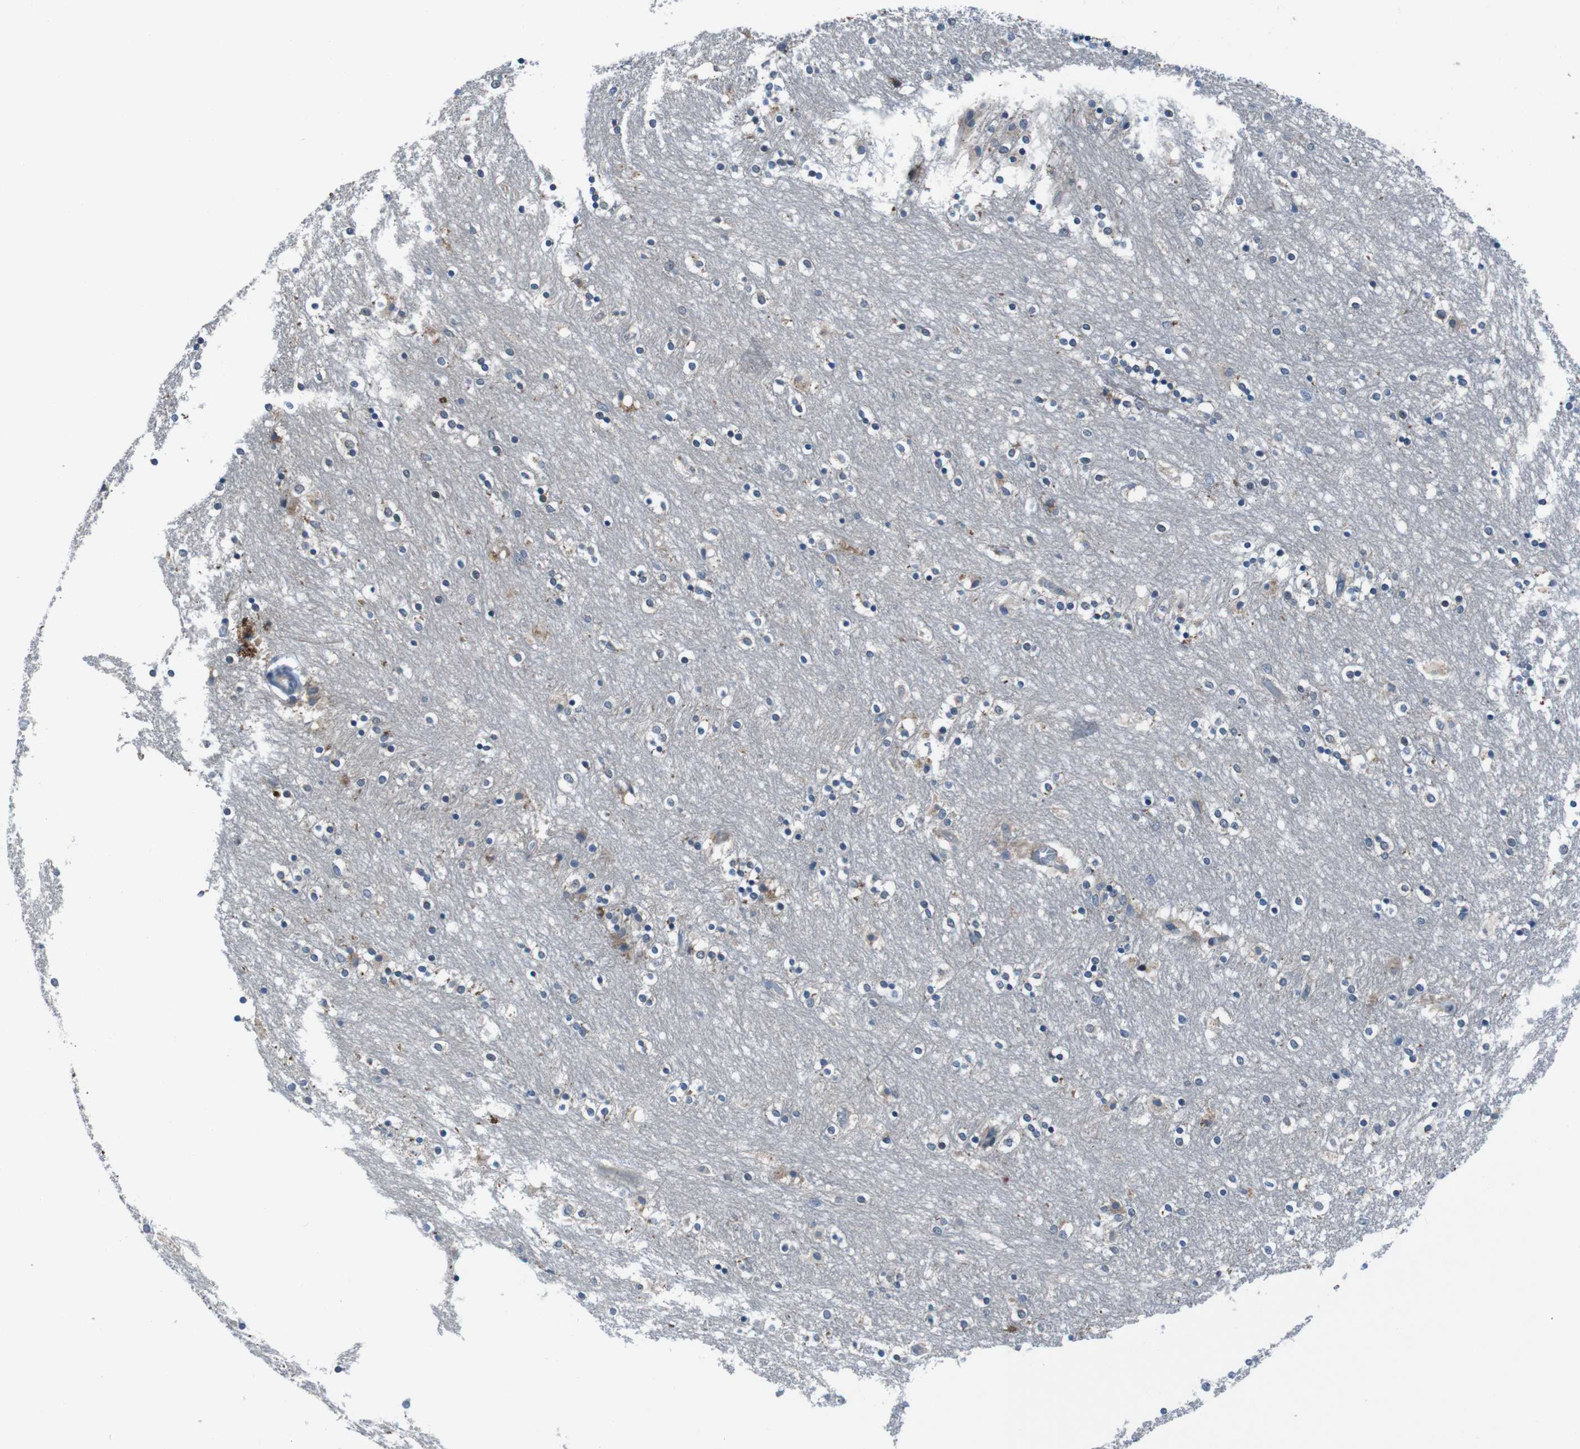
{"staining": {"intensity": "moderate", "quantity": "<25%", "location": "cytoplasmic/membranous"}, "tissue": "caudate", "cell_type": "Glial cells", "image_type": "normal", "snomed": [{"axis": "morphology", "description": "Normal tissue, NOS"}, {"axis": "topography", "description": "Lateral ventricle wall"}], "caption": "Immunohistochemistry (IHC) histopathology image of normal caudate: caudate stained using immunohistochemistry displays low levels of moderate protein expression localized specifically in the cytoplasmic/membranous of glial cells, appearing as a cytoplasmic/membranous brown color.", "gene": "LRP5", "patient": {"sex": "female", "age": 54}}